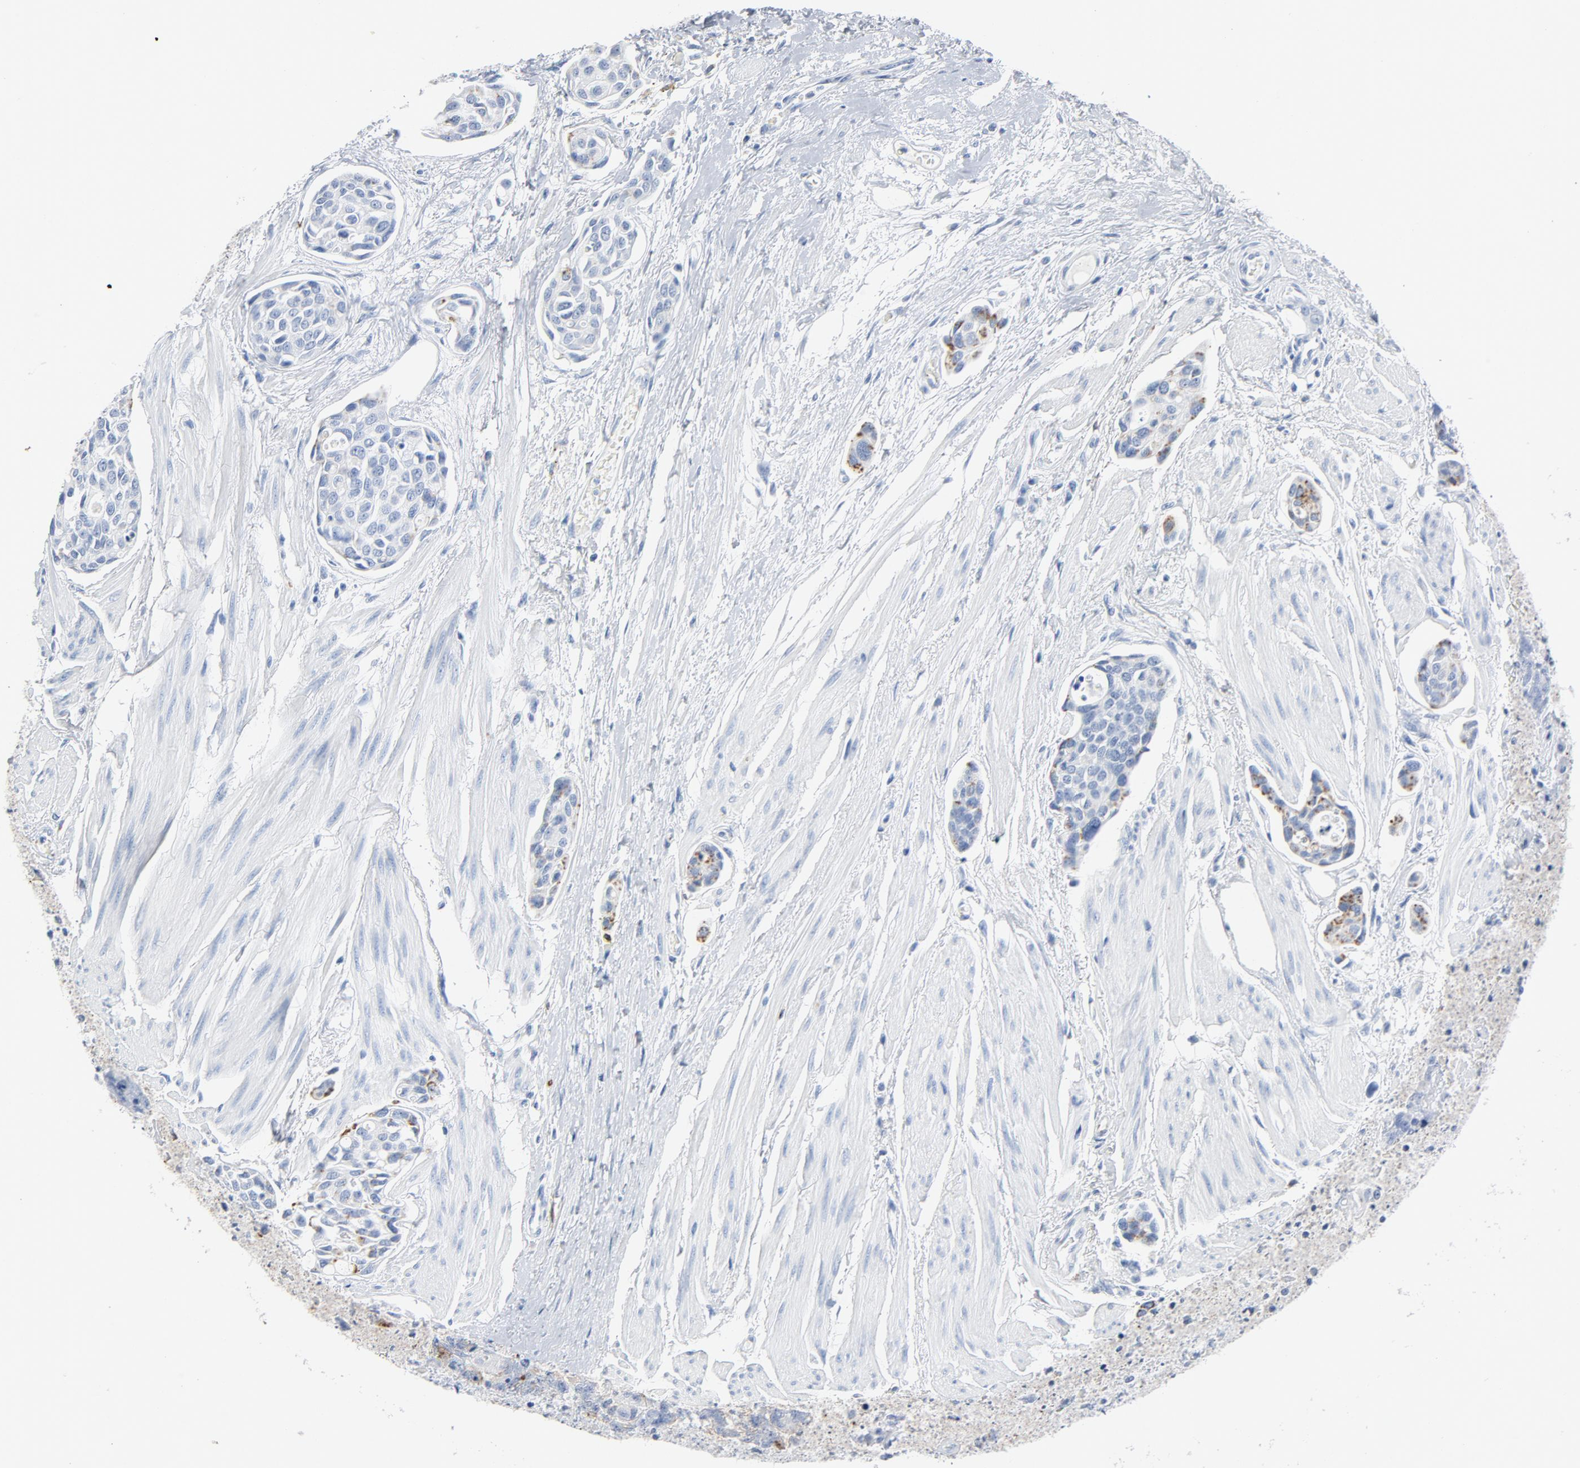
{"staining": {"intensity": "moderate", "quantity": "25%-75%", "location": "cytoplasmic/membranous"}, "tissue": "urothelial cancer", "cell_type": "Tumor cells", "image_type": "cancer", "snomed": [{"axis": "morphology", "description": "Urothelial carcinoma, High grade"}, {"axis": "topography", "description": "Urinary bladder"}], "caption": "High-grade urothelial carcinoma tissue displays moderate cytoplasmic/membranous staining in approximately 25%-75% of tumor cells, visualized by immunohistochemistry.", "gene": "PTPRB", "patient": {"sex": "male", "age": 78}}